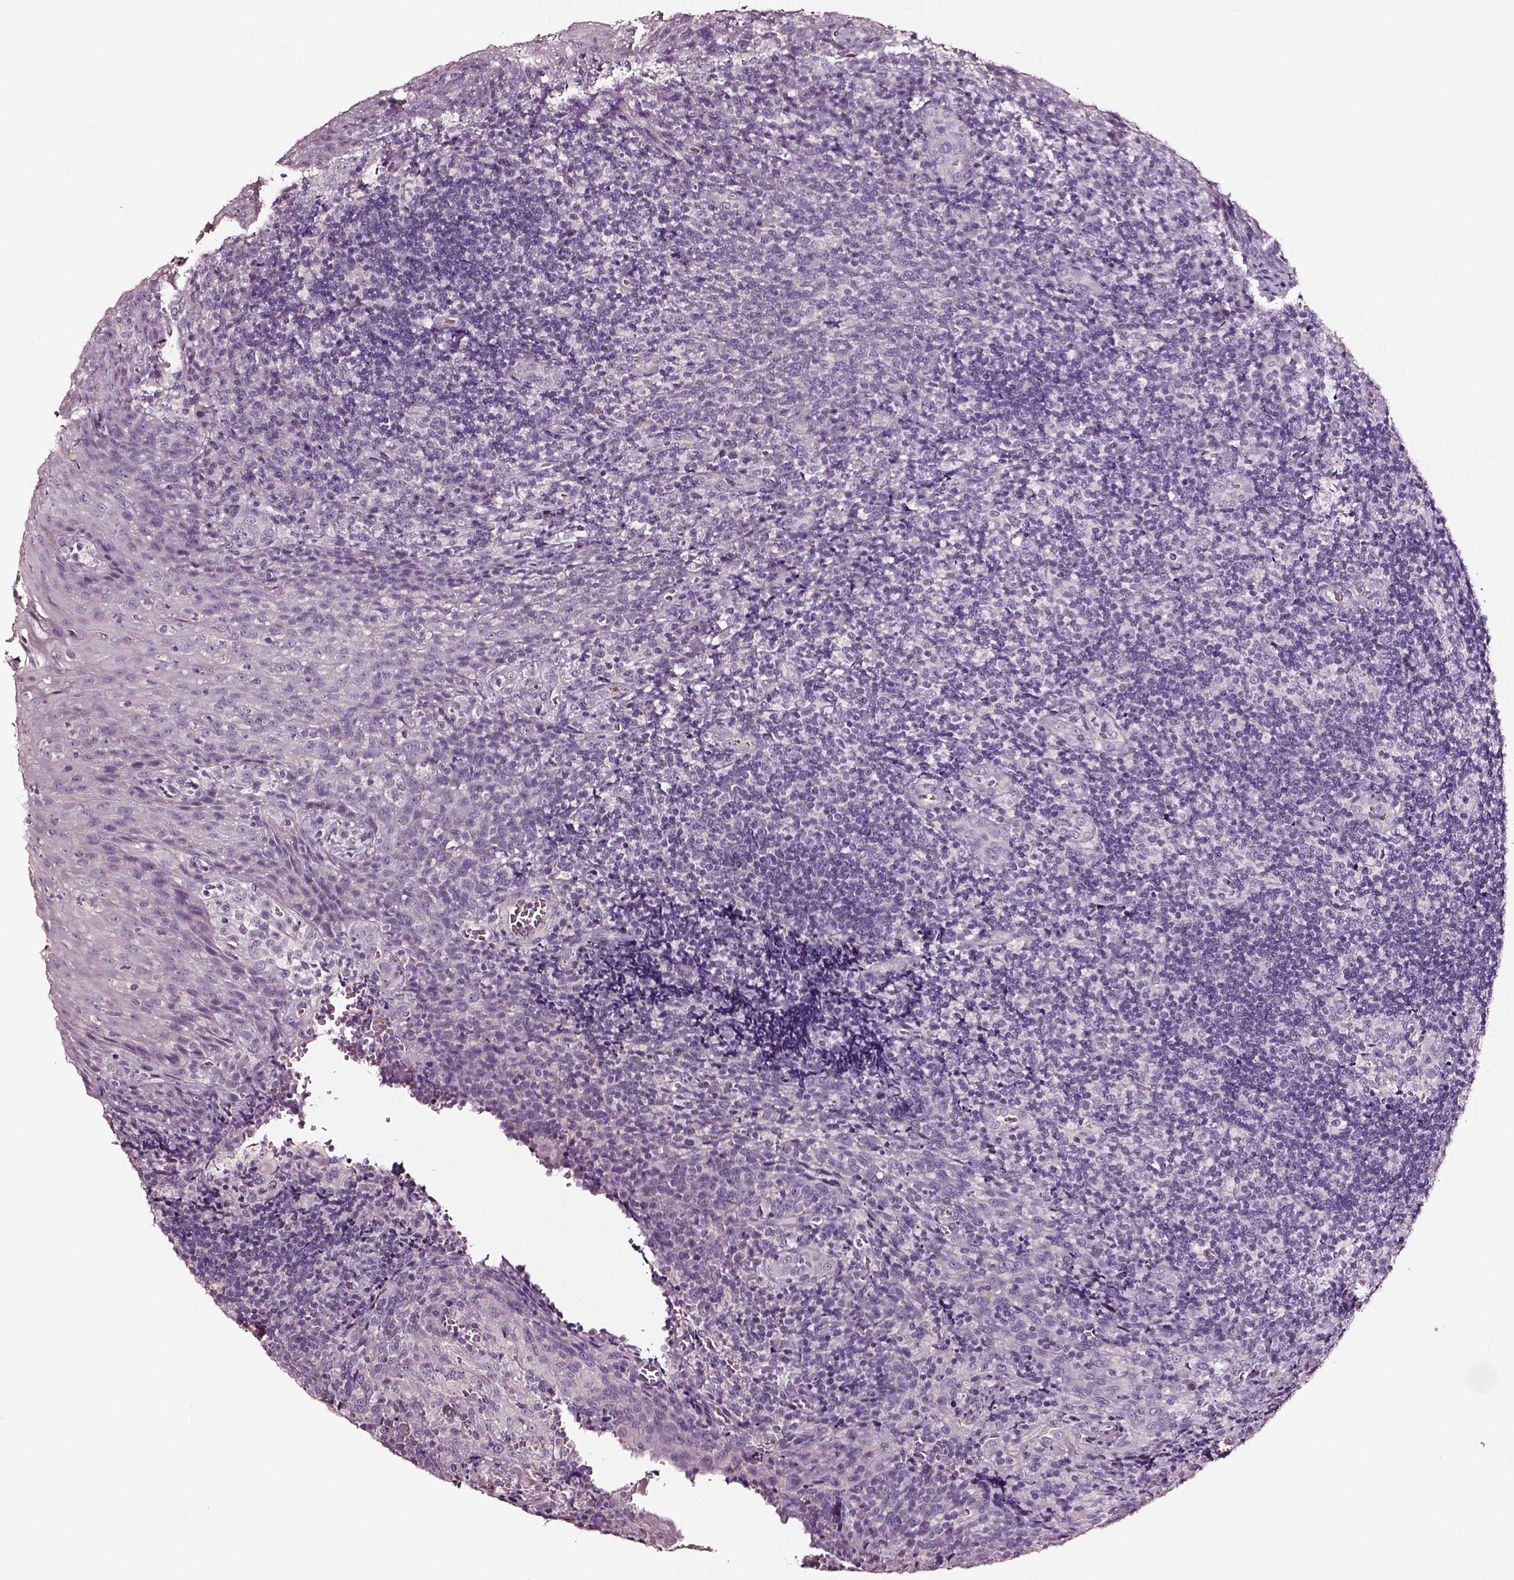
{"staining": {"intensity": "negative", "quantity": "none", "location": "none"}, "tissue": "tonsil", "cell_type": "Germinal center cells", "image_type": "normal", "snomed": [{"axis": "morphology", "description": "Normal tissue, NOS"}, {"axis": "topography", "description": "Tonsil"}], "caption": "This is an immunohistochemistry (IHC) histopathology image of benign tonsil. There is no positivity in germinal center cells.", "gene": "AADAT", "patient": {"sex": "male", "age": 17}}